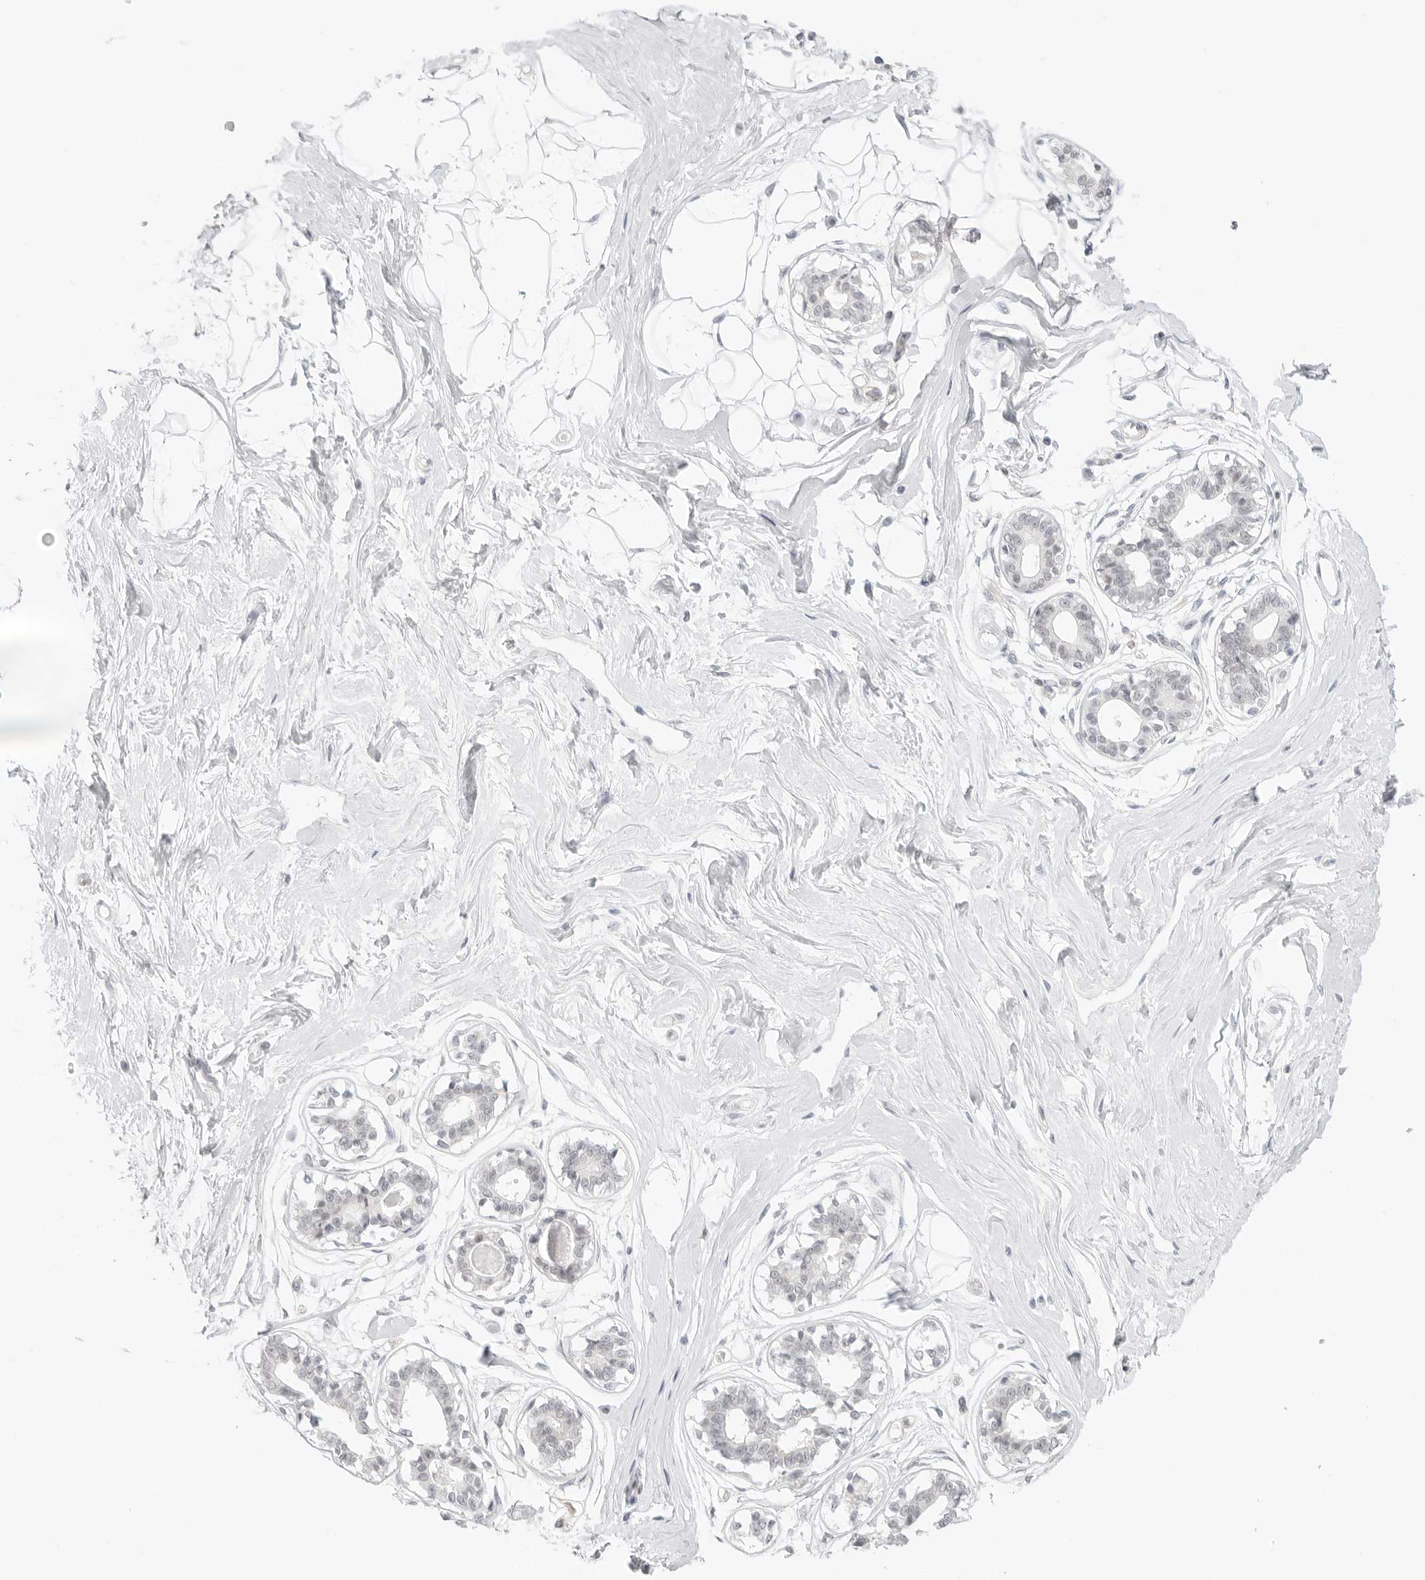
{"staining": {"intensity": "negative", "quantity": "none", "location": "none"}, "tissue": "breast", "cell_type": "Adipocytes", "image_type": "normal", "snomed": [{"axis": "morphology", "description": "Normal tissue, NOS"}, {"axis": "topography", "description": "Breast"}], "caption": "A high-resolution image shows immunohistochemistry (IHC) staining of unremarkable breast, which exhibits no significant staining in adipocytes.", "gene": "MED18", "patient": {"sex": "female", "age": 45}}